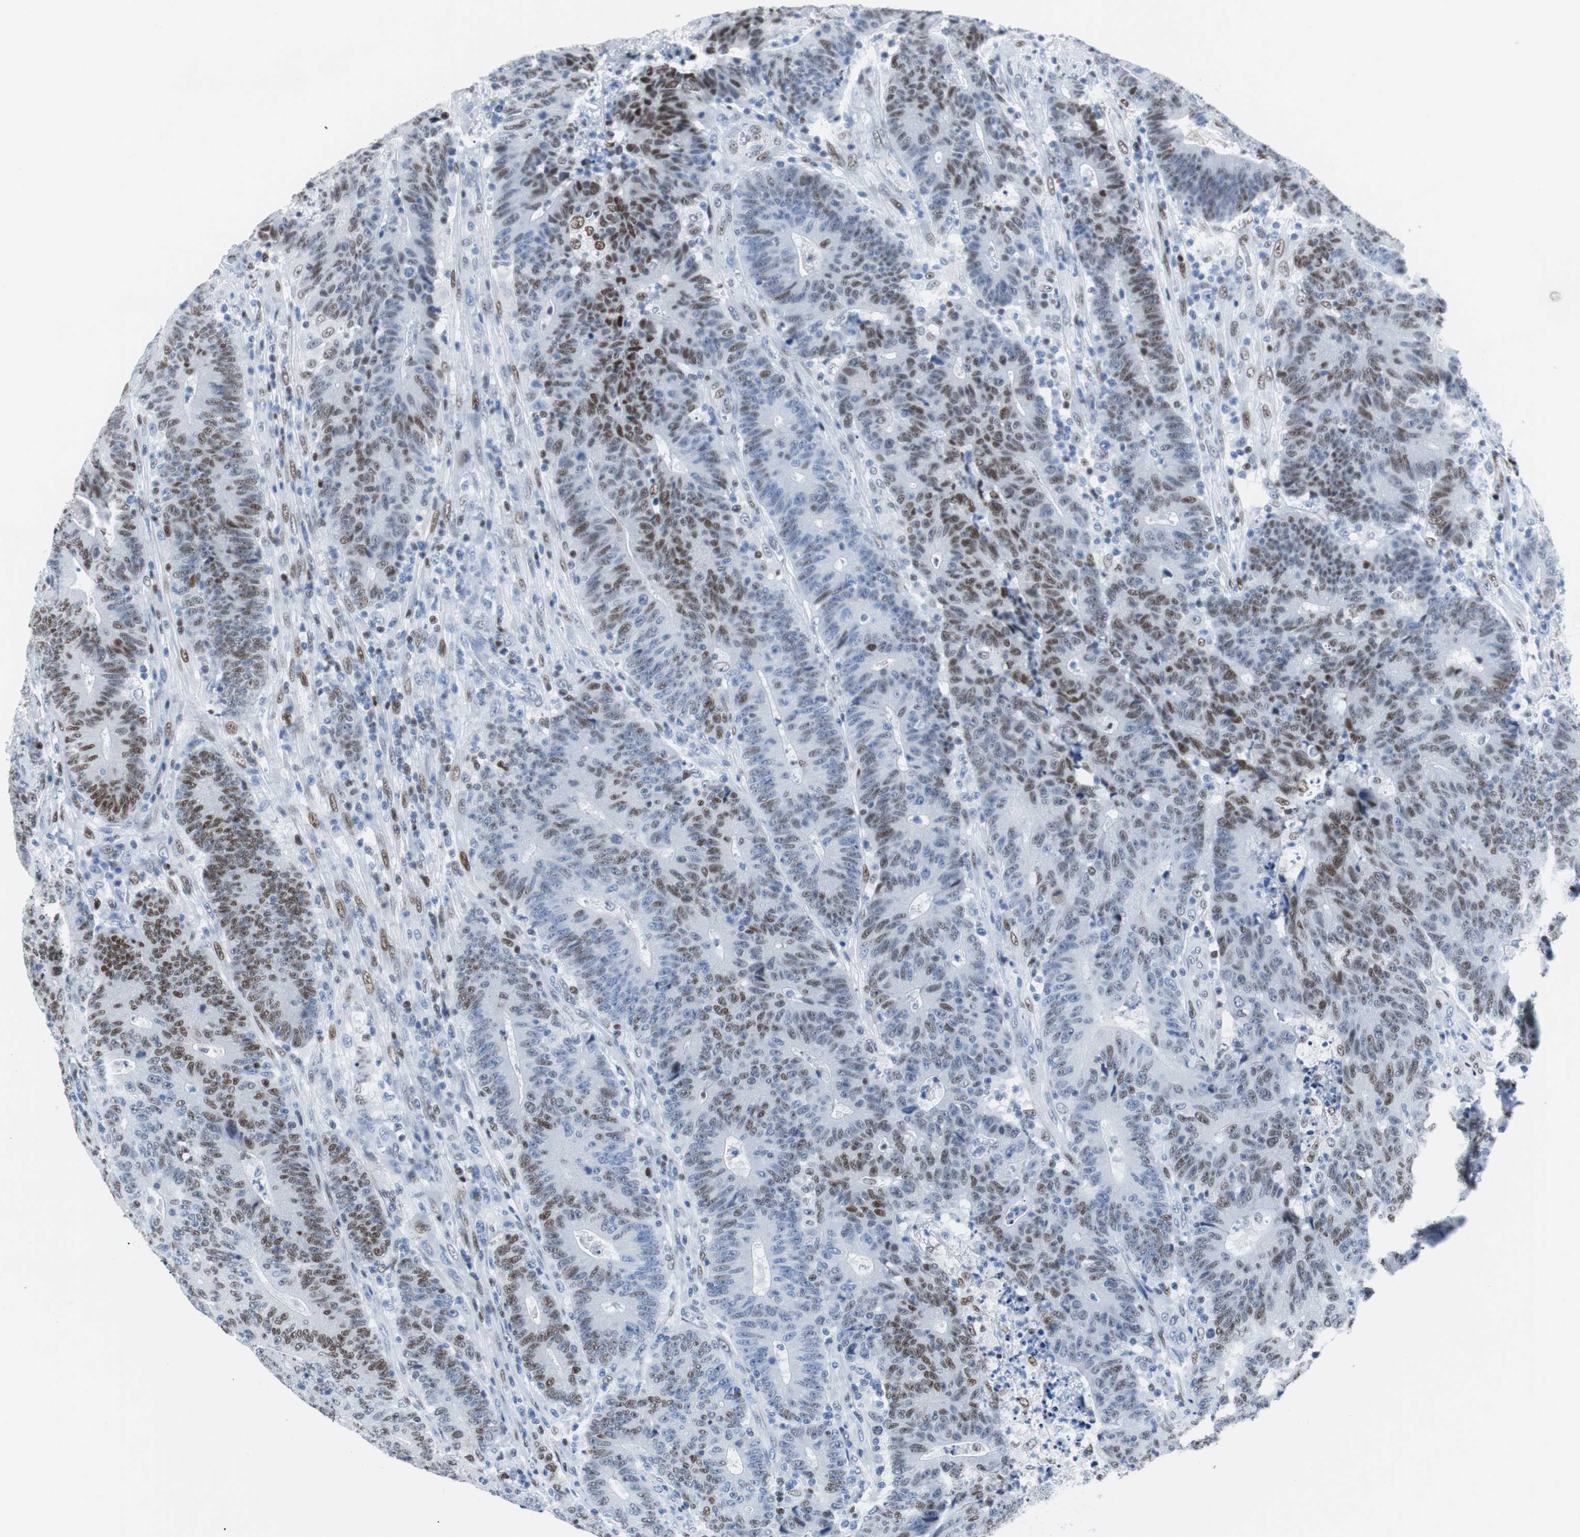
{"staining": {"intensity": "moderate", "quantity": "25%-75%", "location": "nuclear"}, "tissue": "colorectal cancer", "cell_type": "Tumor cells", "image_type": "cancer", "snomed": [{"axis": "morphology", "description": "Normal tissue, NOS"}, {"axis": "morphology", "description": "Adenocarcinoma, NOS"}, {"axis": "topography", "description": "Colon"}], "caption": "Immunohistochemical staining of human colorectal cancer exhibits moderate nuclear protein staining in approximately 25%-75% of tumor cells.", "gene": "JUN", "patient": {"sex": "female", "age": 75}}